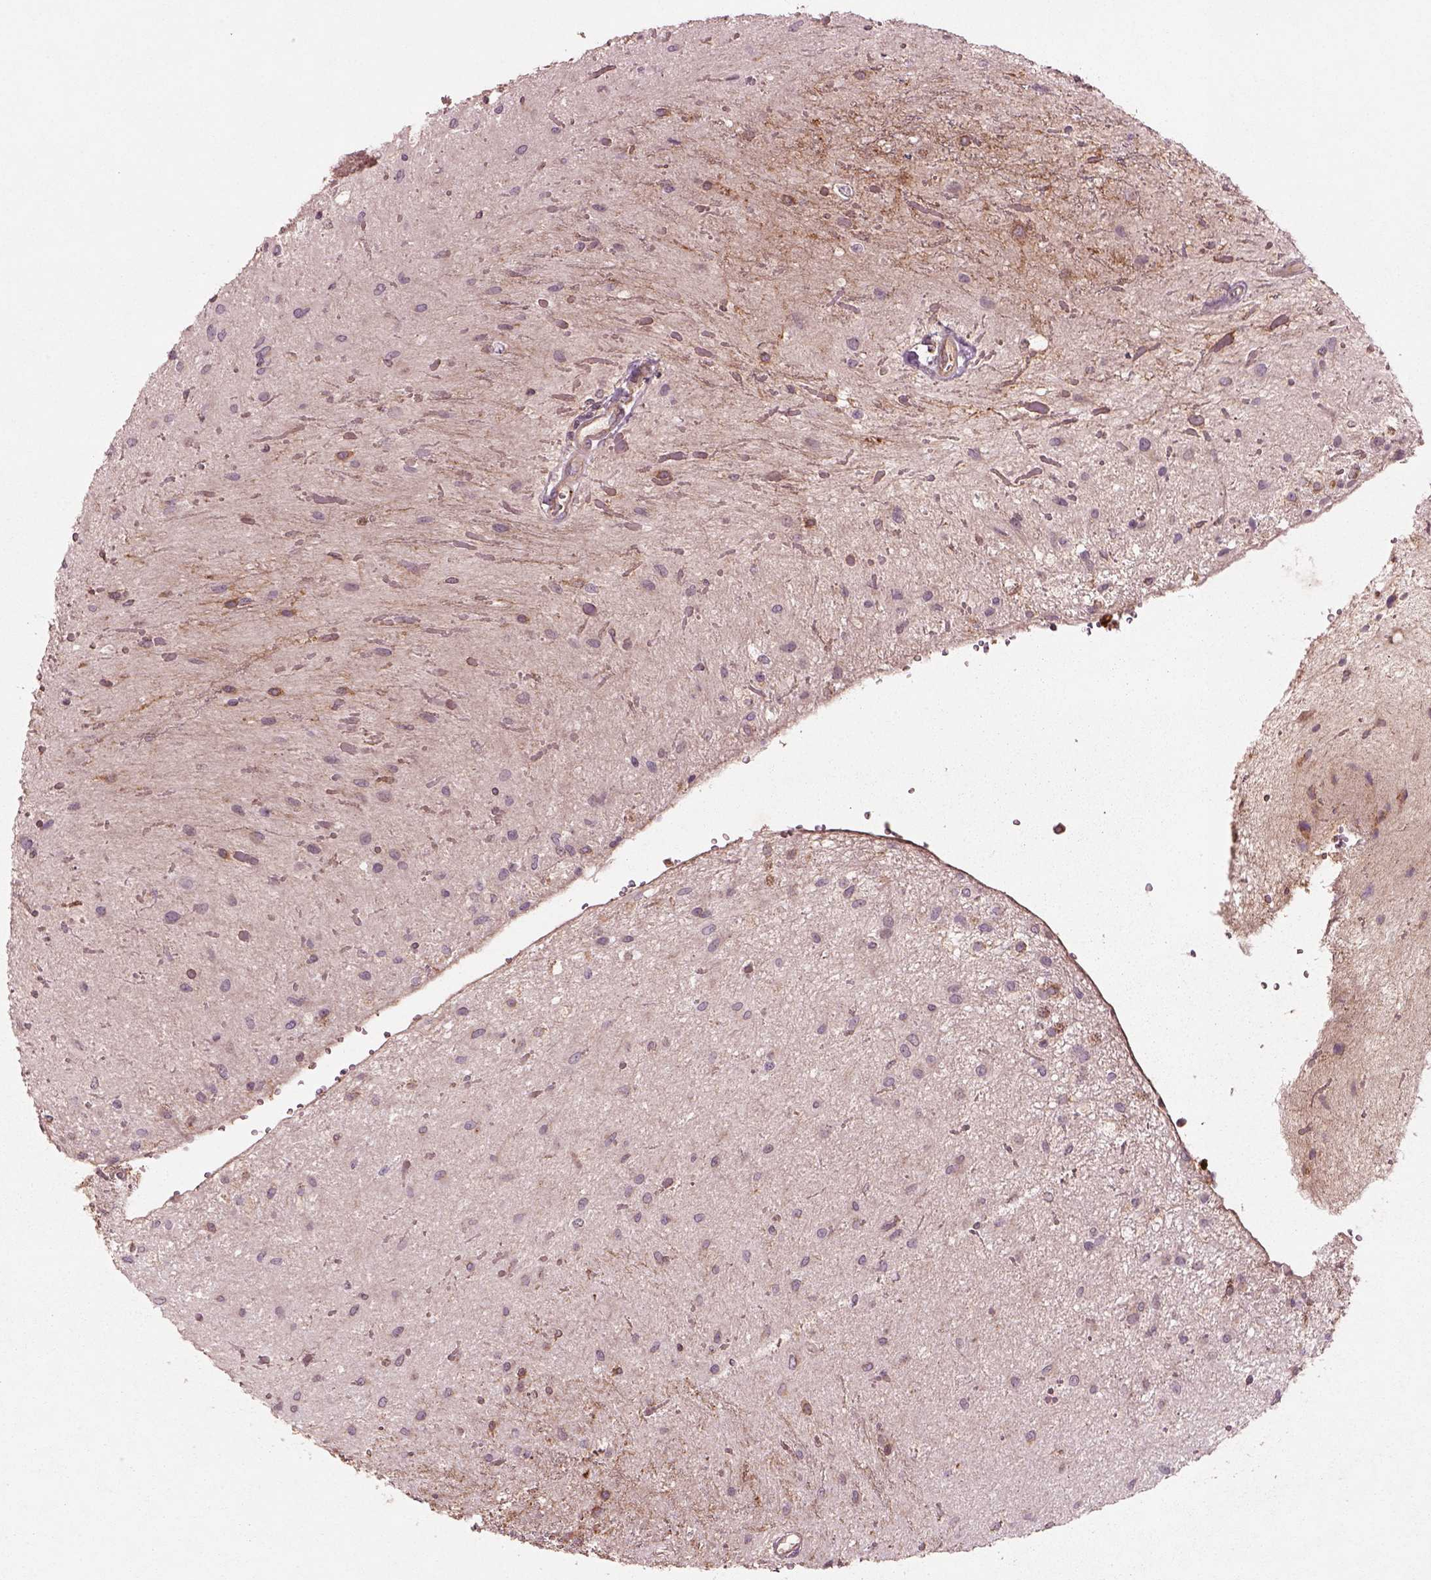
{"staining": {"intensity": "weak", "quantity": "25%-75%", "location": "cytoplasmic/membranous"}, "tissue": "glioma", "cell_type": "Tumor cells", "image_type": "cancer", "snomed": [{"axis": "morphology", "description": "Glioma, malignant, Low grade"}, {"axis": "topography", "description": "Cerebellum"}], "caption": "This image exhibits glioma stained with immunohistochemistry (IHC) to label a protein in brown. The cytoplasmic/membranous of tumor cells show weak positivity for the protein. Nuclei are counter-stained blue.", "gene": "SLC25A5", "patient": {"sex": "female", "age": 14}}